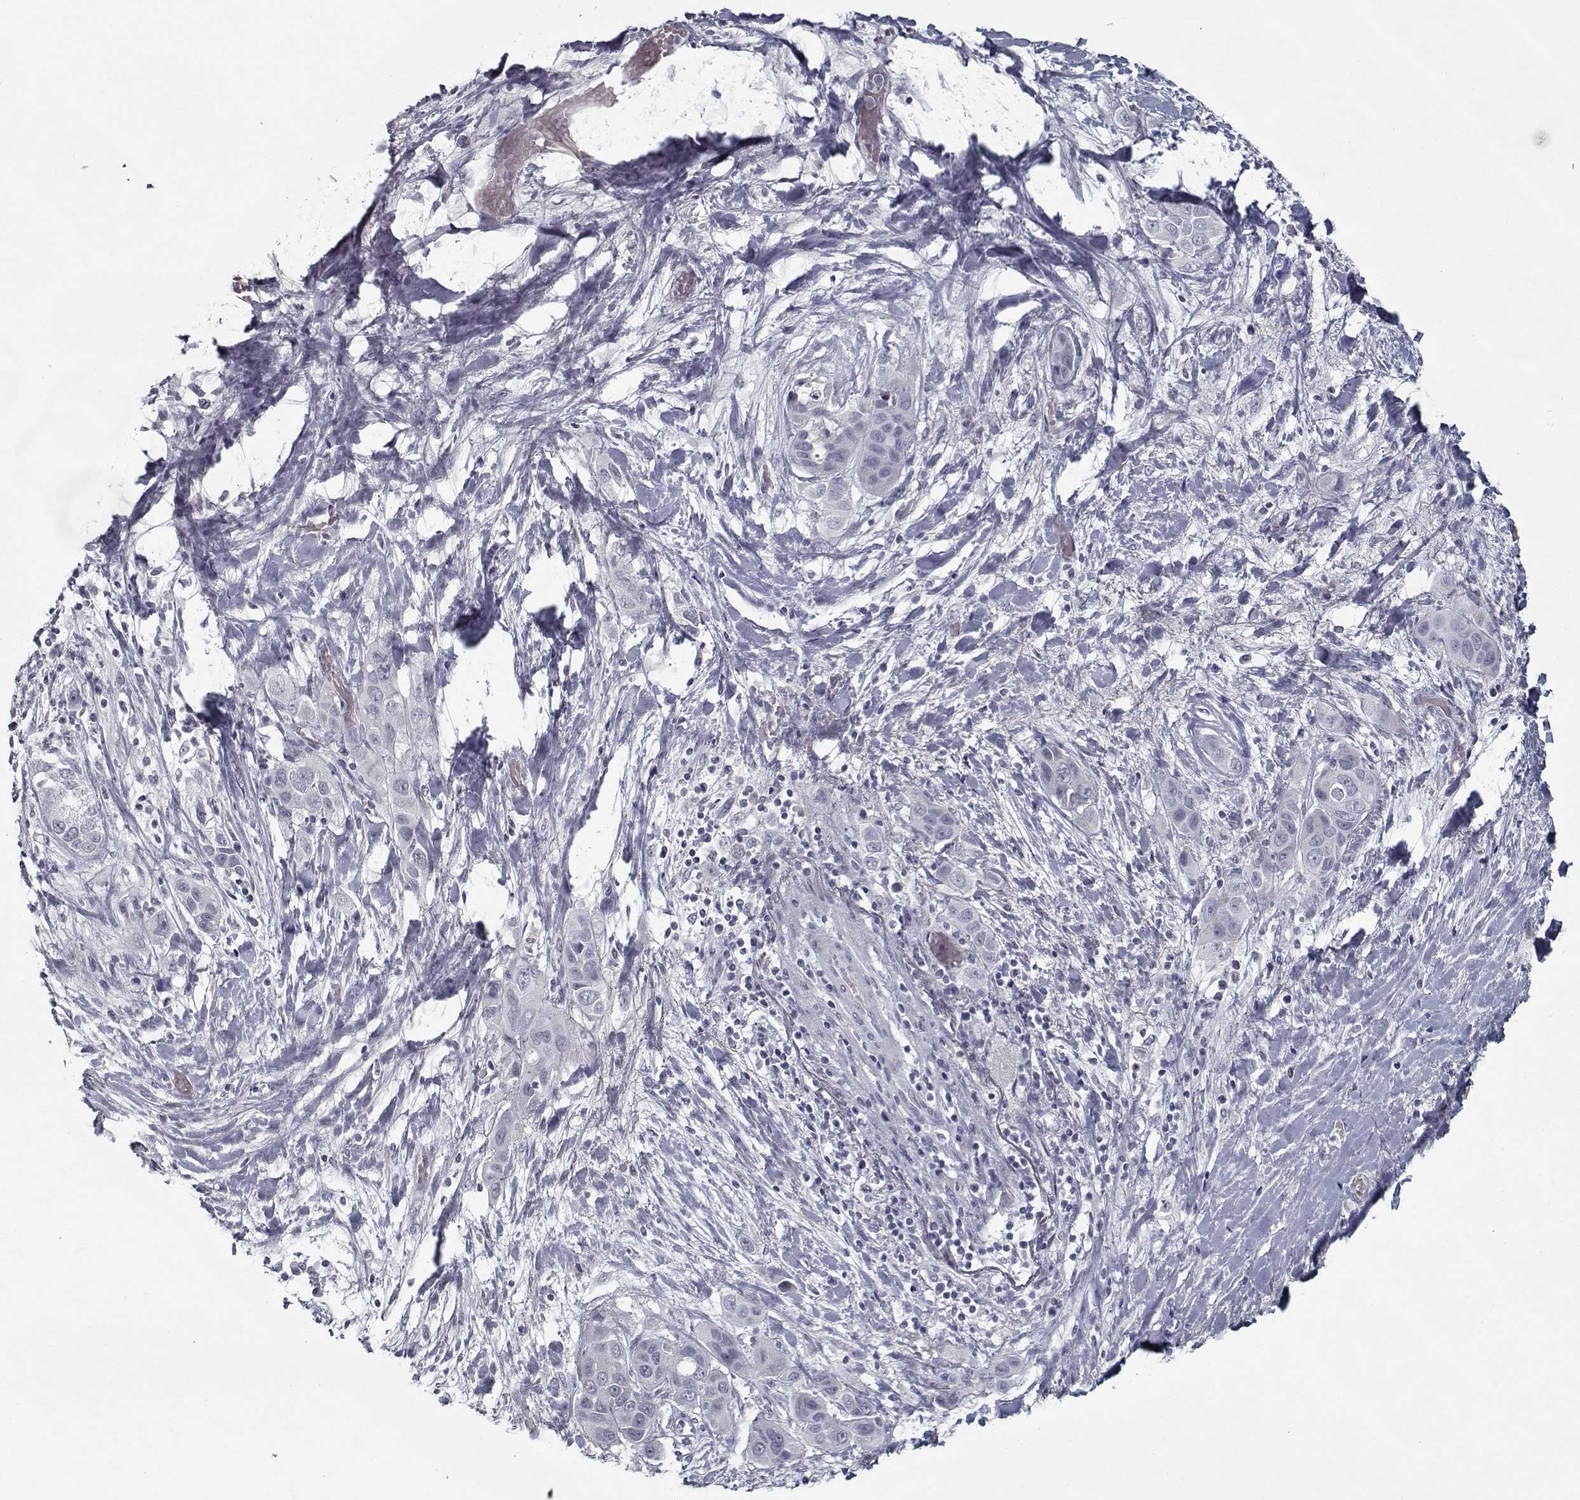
{"staining": {"intensity": "negative", "quantity": "none", "location": "none"}, "tissue": "liver cancer", "cell_type": "Tumor cells", "image_type": "cancer", "snomed": [{"axis": "morphology", "description": "Cholangiocarcinoma"}, {"axis": "topography", "description": "Liver"}], "caption": "Immunohistochemistry (IHC) image of human liver cancer (cholangiocarcinoma) stained for a protein (brown), which exhibits no positivity in tumor cells.", "gene": "GAD2", "patient": {"sex": "female", "age": 52}}